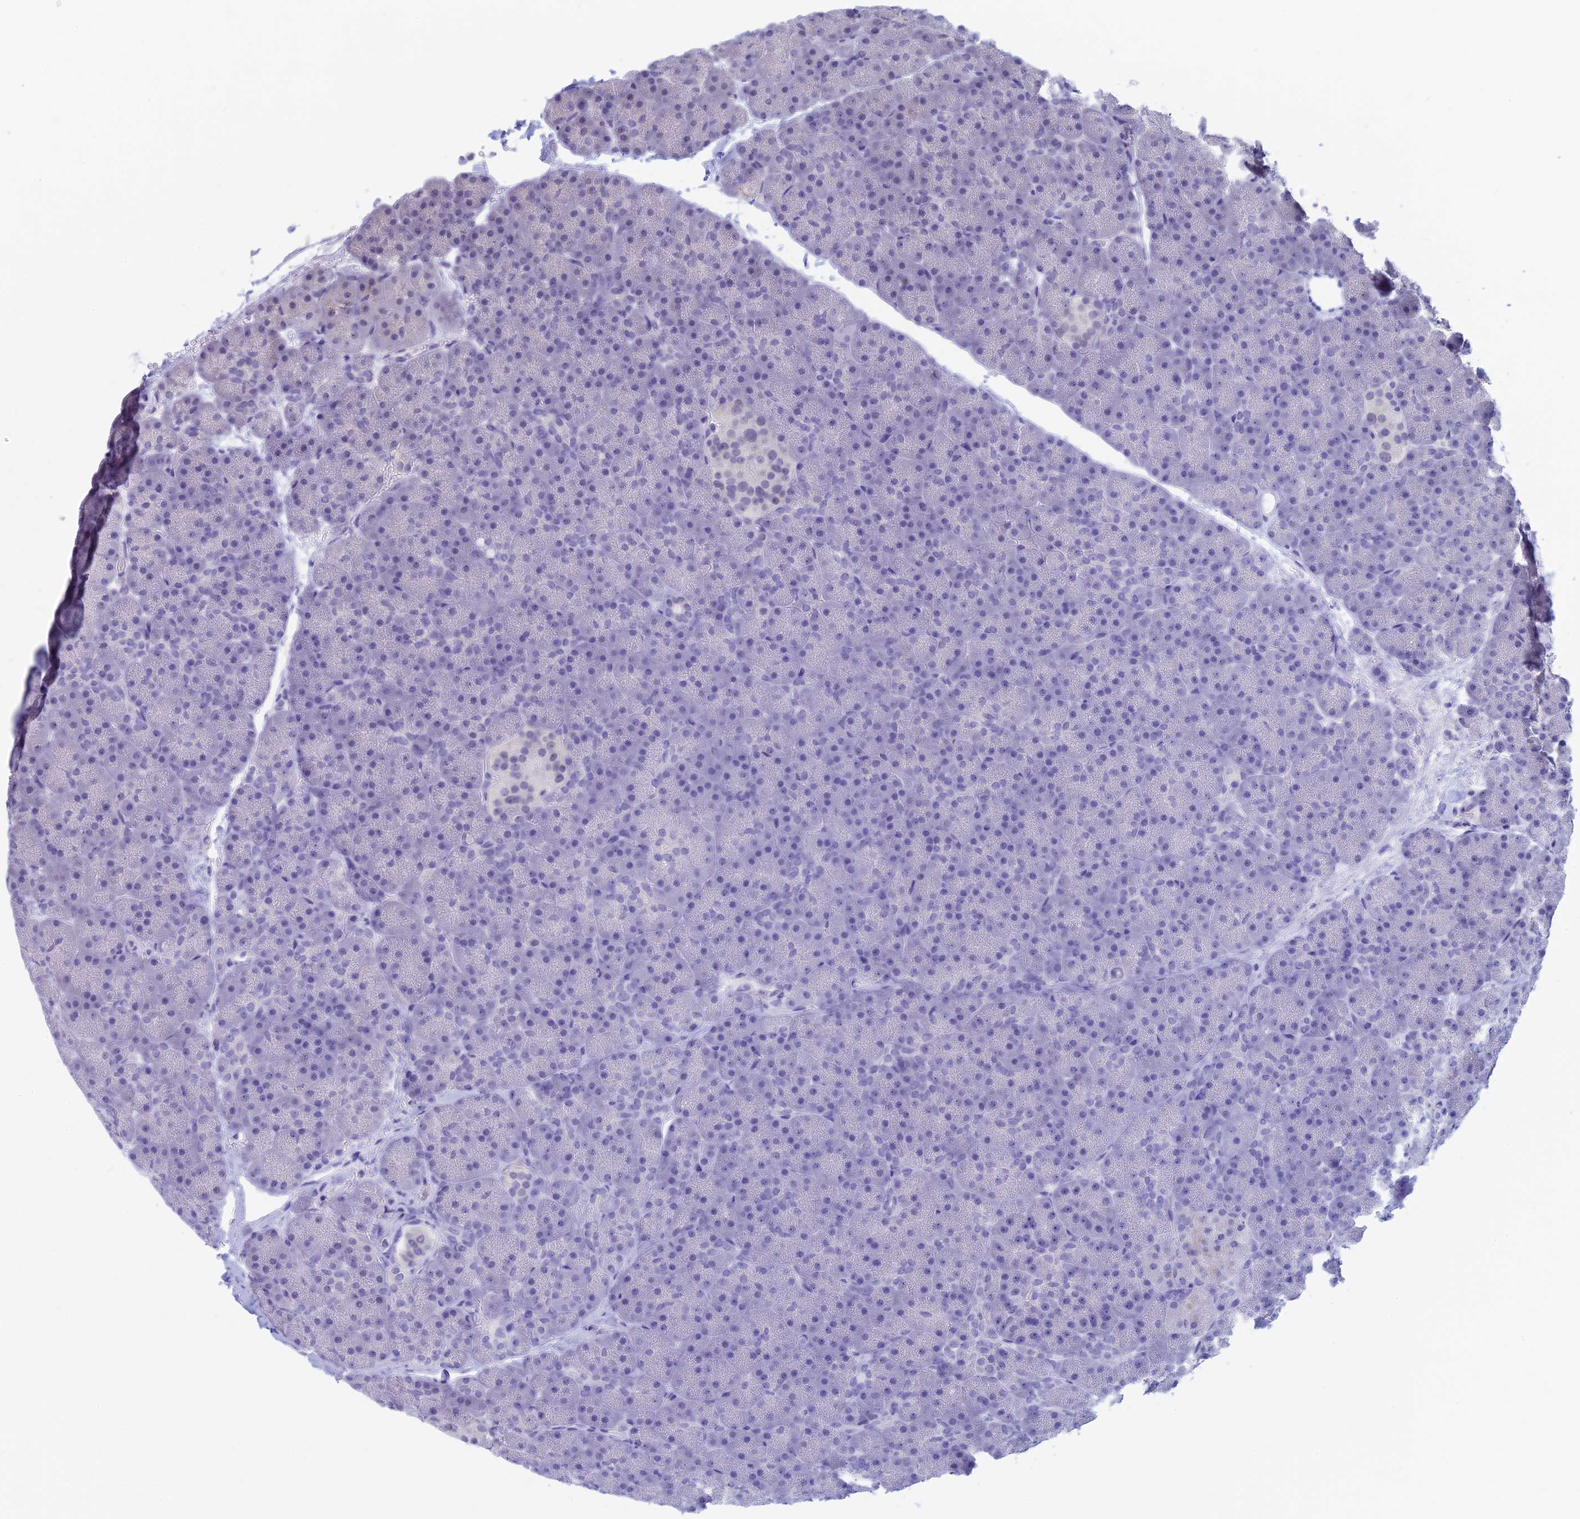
{"staining": {"intensity": "weak", "quantity": "<25%", "location": "nuclear"}, "tissue": "pancreas", "cell_type": "Exocrine glandular cells", "image_type": "normal", "snomed": [{"axis": "morphology", "description": "Normal tissue, NOS"}, {"axis": "topography", "description": "Pancreas"}], "caption": "Immunohistochemistry of benign human pancreas demonstrates no expression in exocrine glandular cells.", "gene": "SPIRE1", "patient": {"sex": "male", "age": 36}}